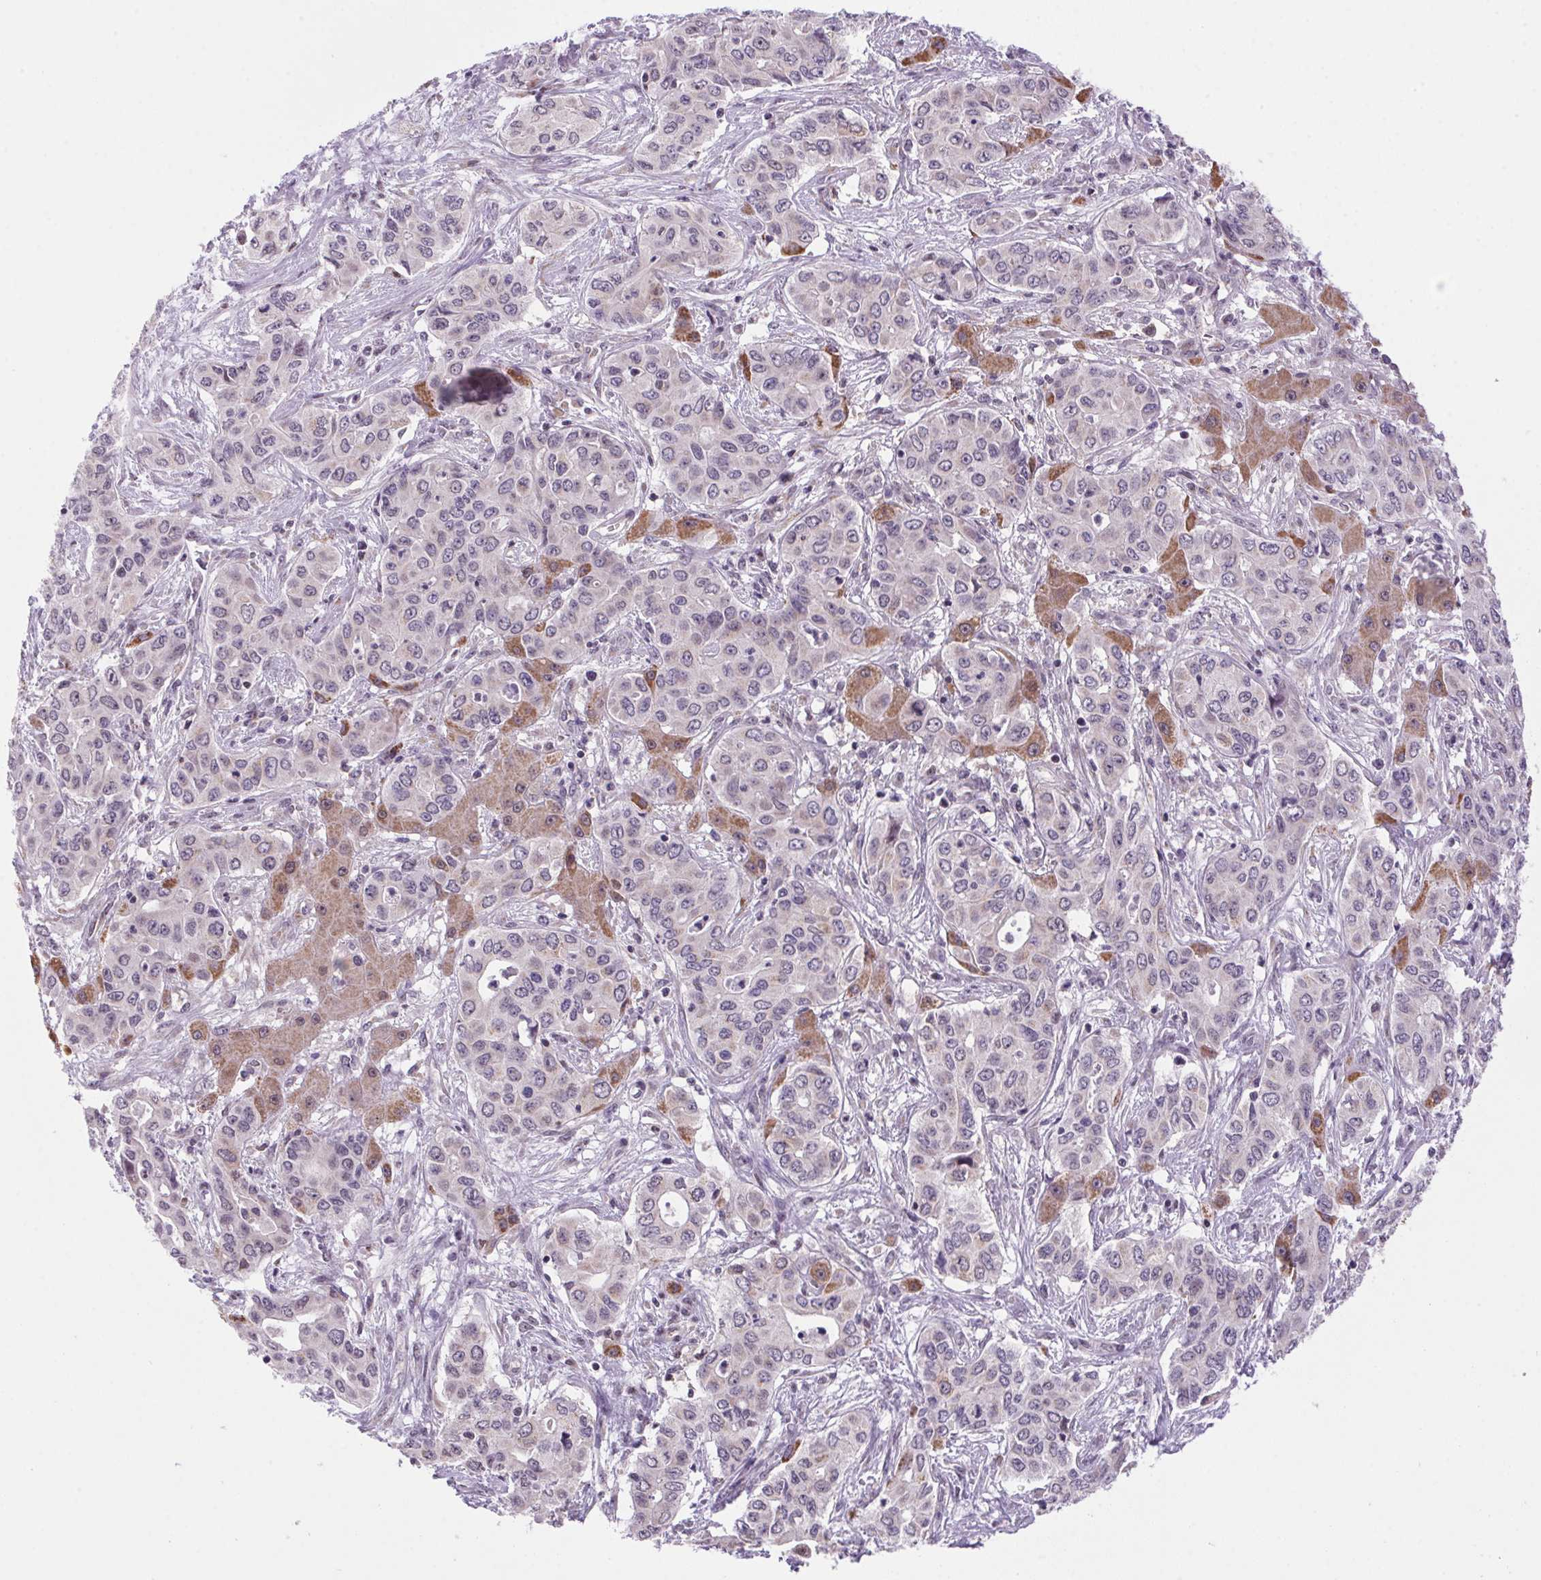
{"staining": {"intensity": "negative", "quantity": "none", "location": "none"}, "tissue": "liver cancer", "cell_type": "Tumor cells", "image_type": "cancer", "snomed": [{"axis": "morphology", "description": "Cholangiocarcinoma"}, {"axis": "topography", "description": "Liver"}], "caption": "DAB immunohistochemical staining of cholangiocarcinoma (liver) displays no significant staining in tumor cells.", "gene": "AKR1E2", "patient": {"sex": "female", "age": 65}}